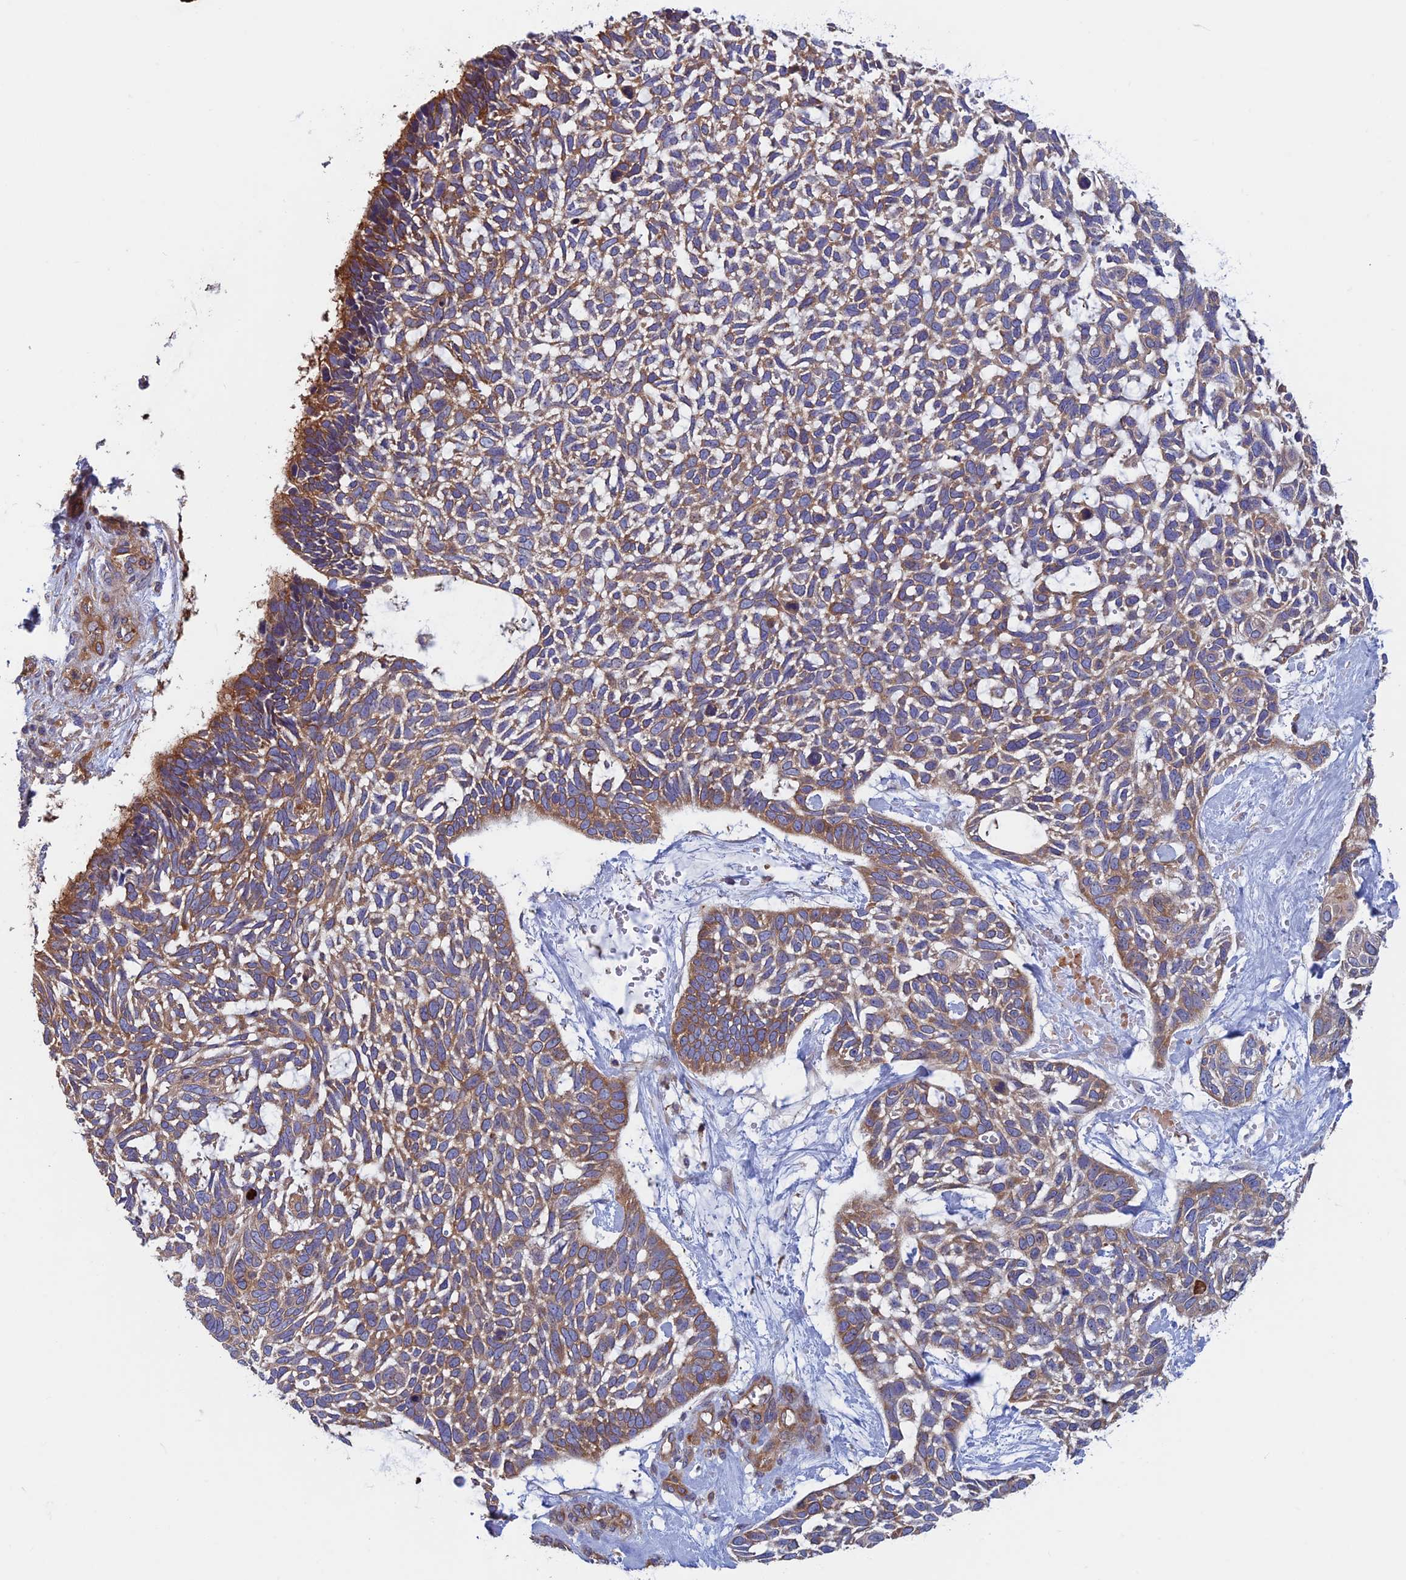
{"staining": {"intensity": "moderate", "quantity": ">75%", "location": "cytoplasmic/membranous"}, "tissue": "skin cancer", "cell_type": "Tumor cells", "image_type": "cancer", "snomed": [{"axis": "morphology", "description": "Basal cell carcinoma"}, {"axis": "topography", "description": "Skin"}], "caption": "High-power microscopy captured an immunohistochemistry (IHC) micrograph of skin cancer (basal cell carcinoma), revealing moderate cytoplasmic/membranous positivity in about >75% of tumor cells.", "gene": "DNM1L", "patient": {"sex": "male", "age": 88}}